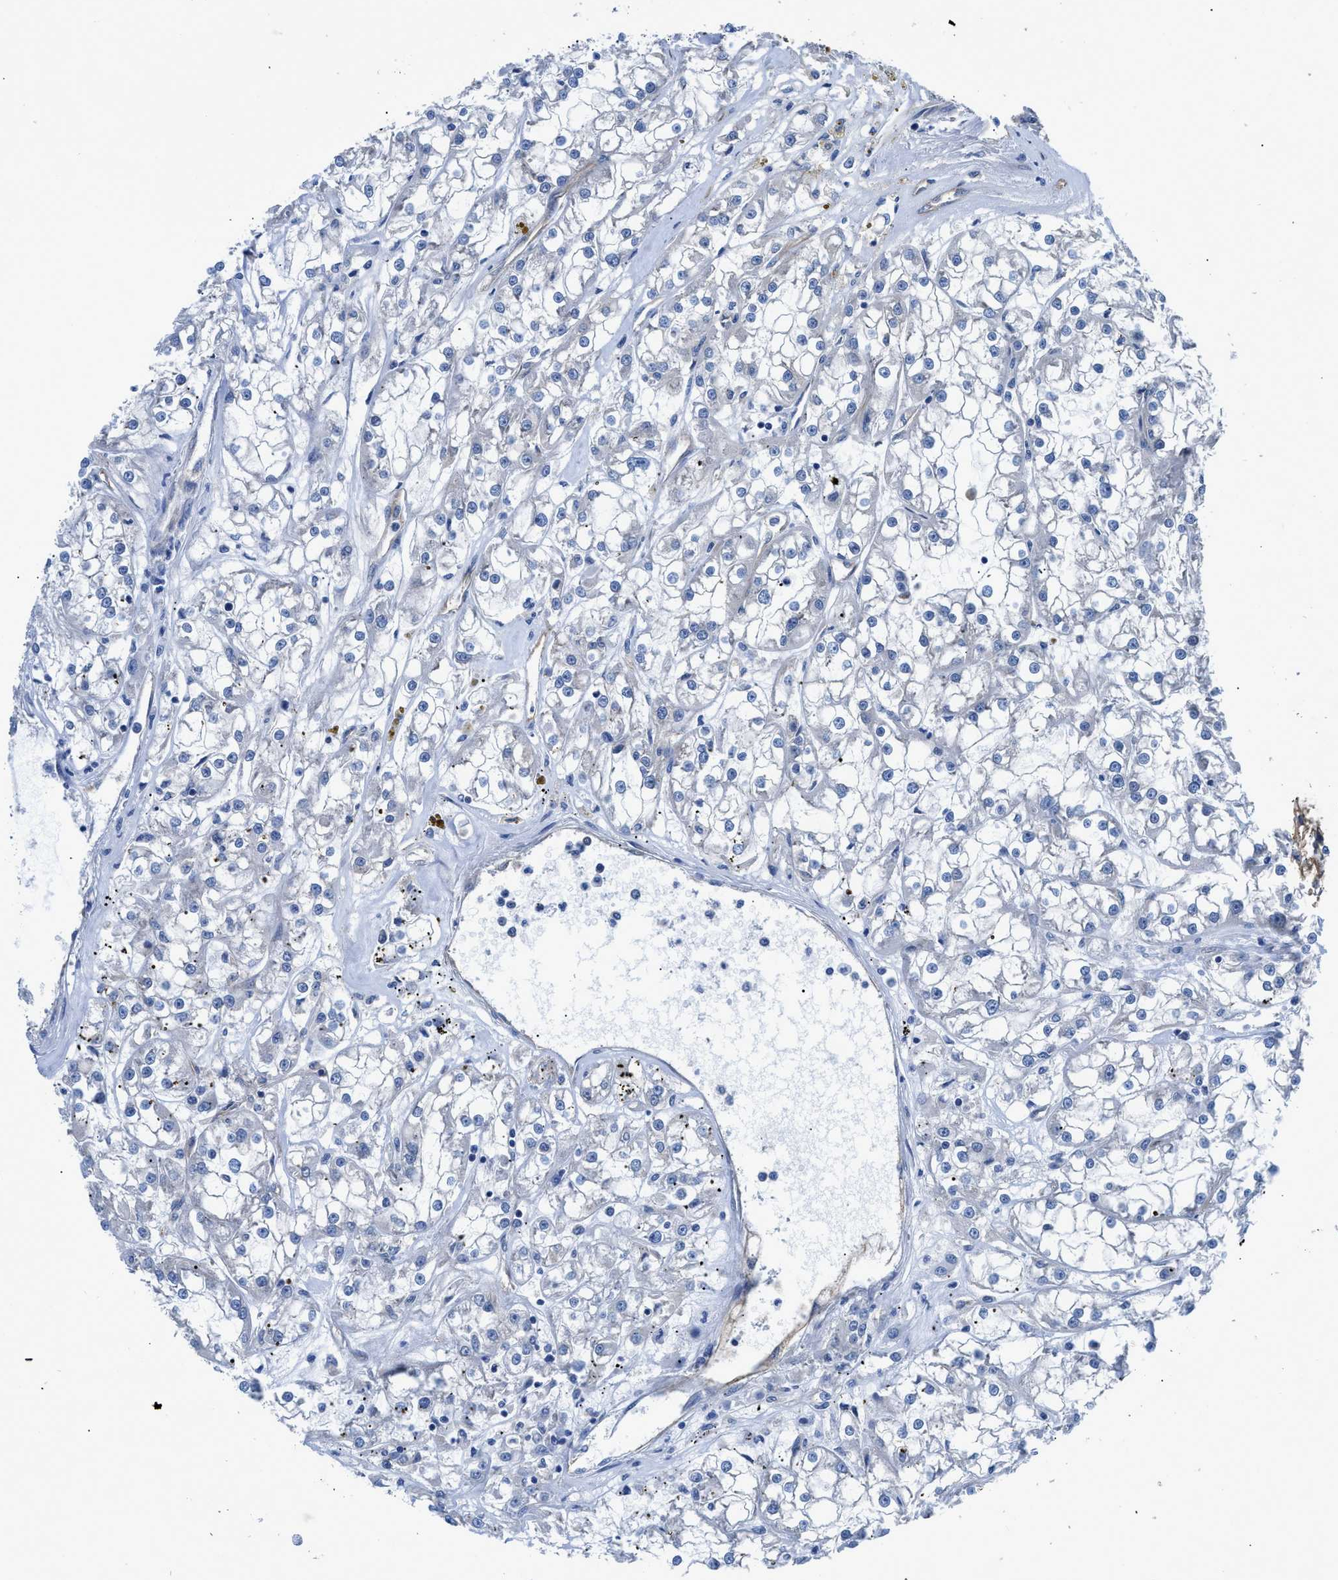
{"staining": {"intensity": "negative", "quantity": "none", "location": "none"}, "tissue": "renal cancer", "cell_type": "Tumor cells", "image_type": "cancer", "snomed": [{"axis": "morphology", "description": "Adenocarcinoma, NOS"}, {"axis": "topography", "description": "Kidney"}], "caption": "This is an IHC histopathology image of human renal cancer. There is no staining in tumor cells.", "gene": "TRIP4", "patient": {"sex": "female", "age": 52}}